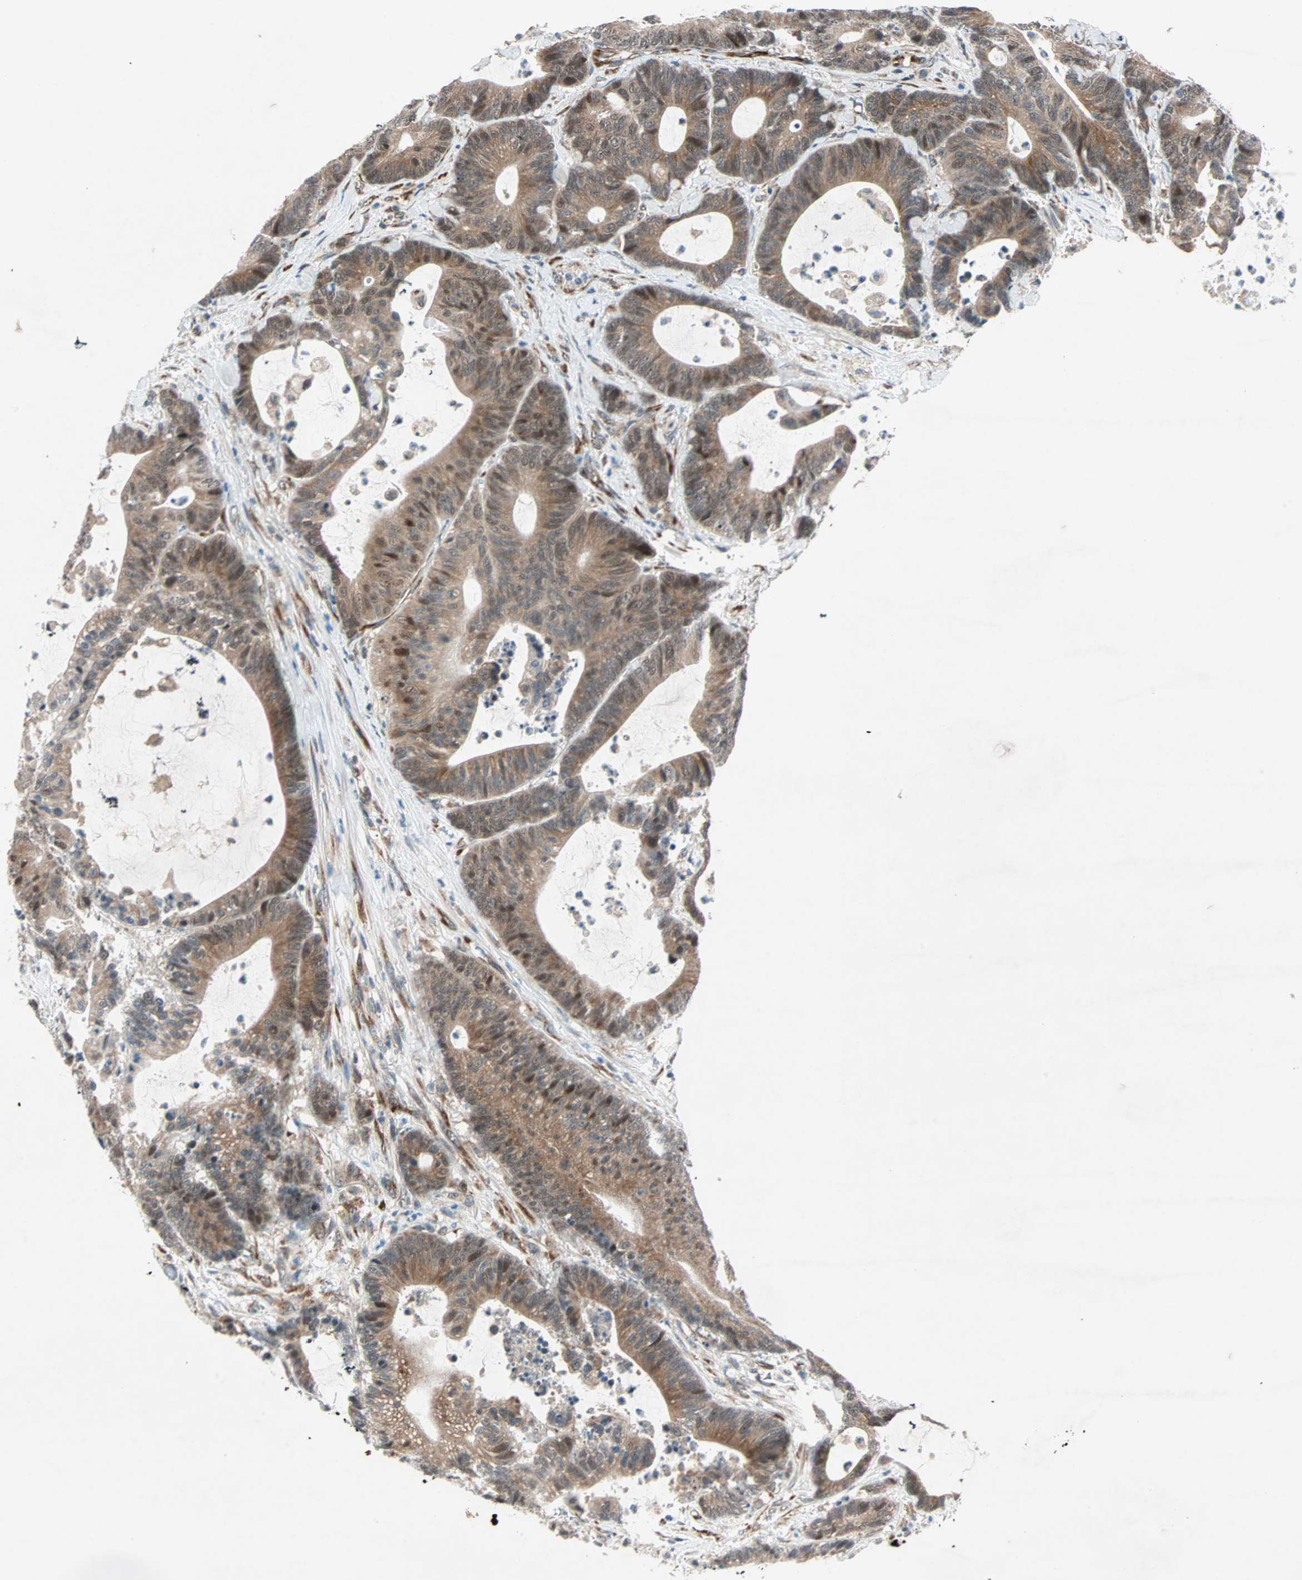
{"staining": {"intensity": "moderate", "quantity": ">75%", "location": "cytoplasmic/membranous,nuclear"}, "tissue": "colorectal cancer", "cell_type": "Tumor cells", "image_type": "cancer", "snomed": [{"axis": "morphology", "description": "Adenocarcinoma, NOS"}, {"axis": "topography", "description": "Colon"}], "caption": "About >75% of tumor cells in colorectal cancer (adenocarcinoma) reveal moderate cytoplasmic/membranous and nuclear protein staining as visualized by brown immunohistochemical staining.", "gene": "ZNF37A", "patient": {"sex": "female", "age": 84}}